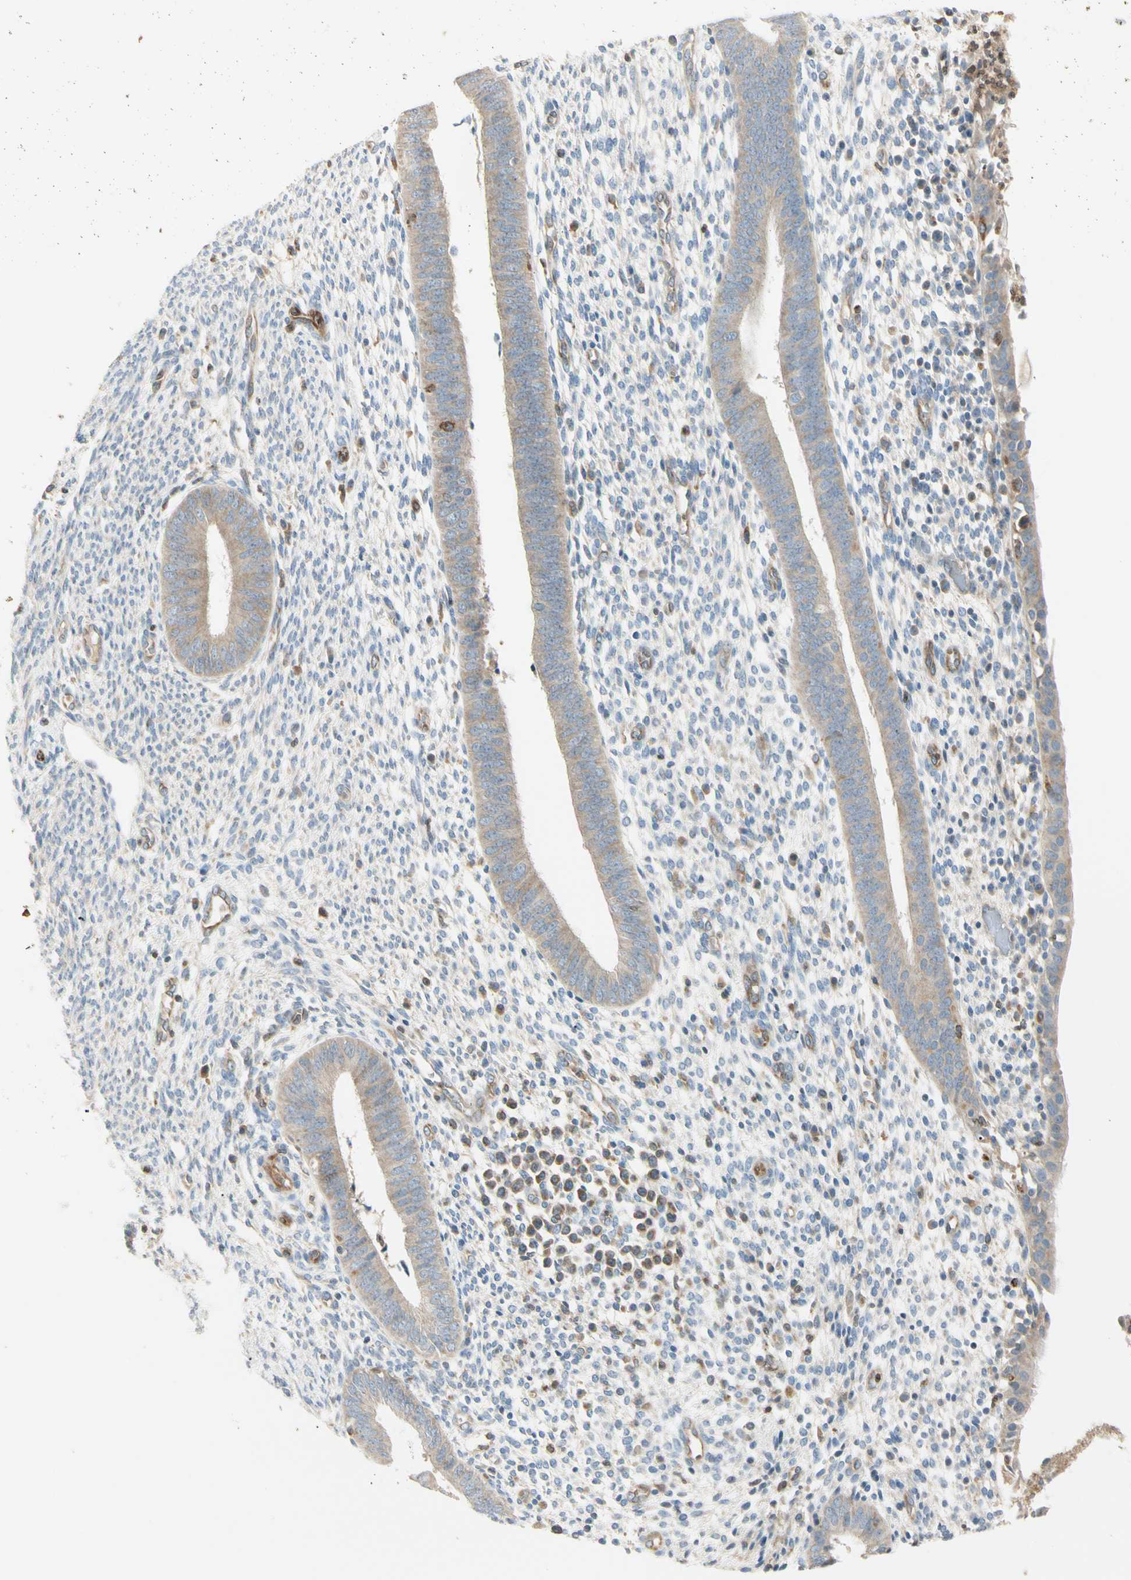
{"staining": {"intensity": "negative", "quantity": "none", "location": "none"}, "tissue": "endometrium", "cell_type": "Cells in endometrial stroma", "image_type": "normal", "snomed": [{"axis": "morphology", "description": "Normal tissue, NOS"}, {"axis": "topography", "description": "Endometrium"}], "caption": "A high-resolution histopathology image shows immunohistochemistry (IHC) staining of unremarkable endometrium, which shows no significant staining in cells in endometrial stroma. The staining was performed using DAB (3,3'-diaminobenzidine) to visualize the protein expression in brown, while the nuclei were stained in blue with hematoxylin (Magnification: 20x).", "gene": "LPCAT2", "patient": {"sex": "female", "age": 35}}